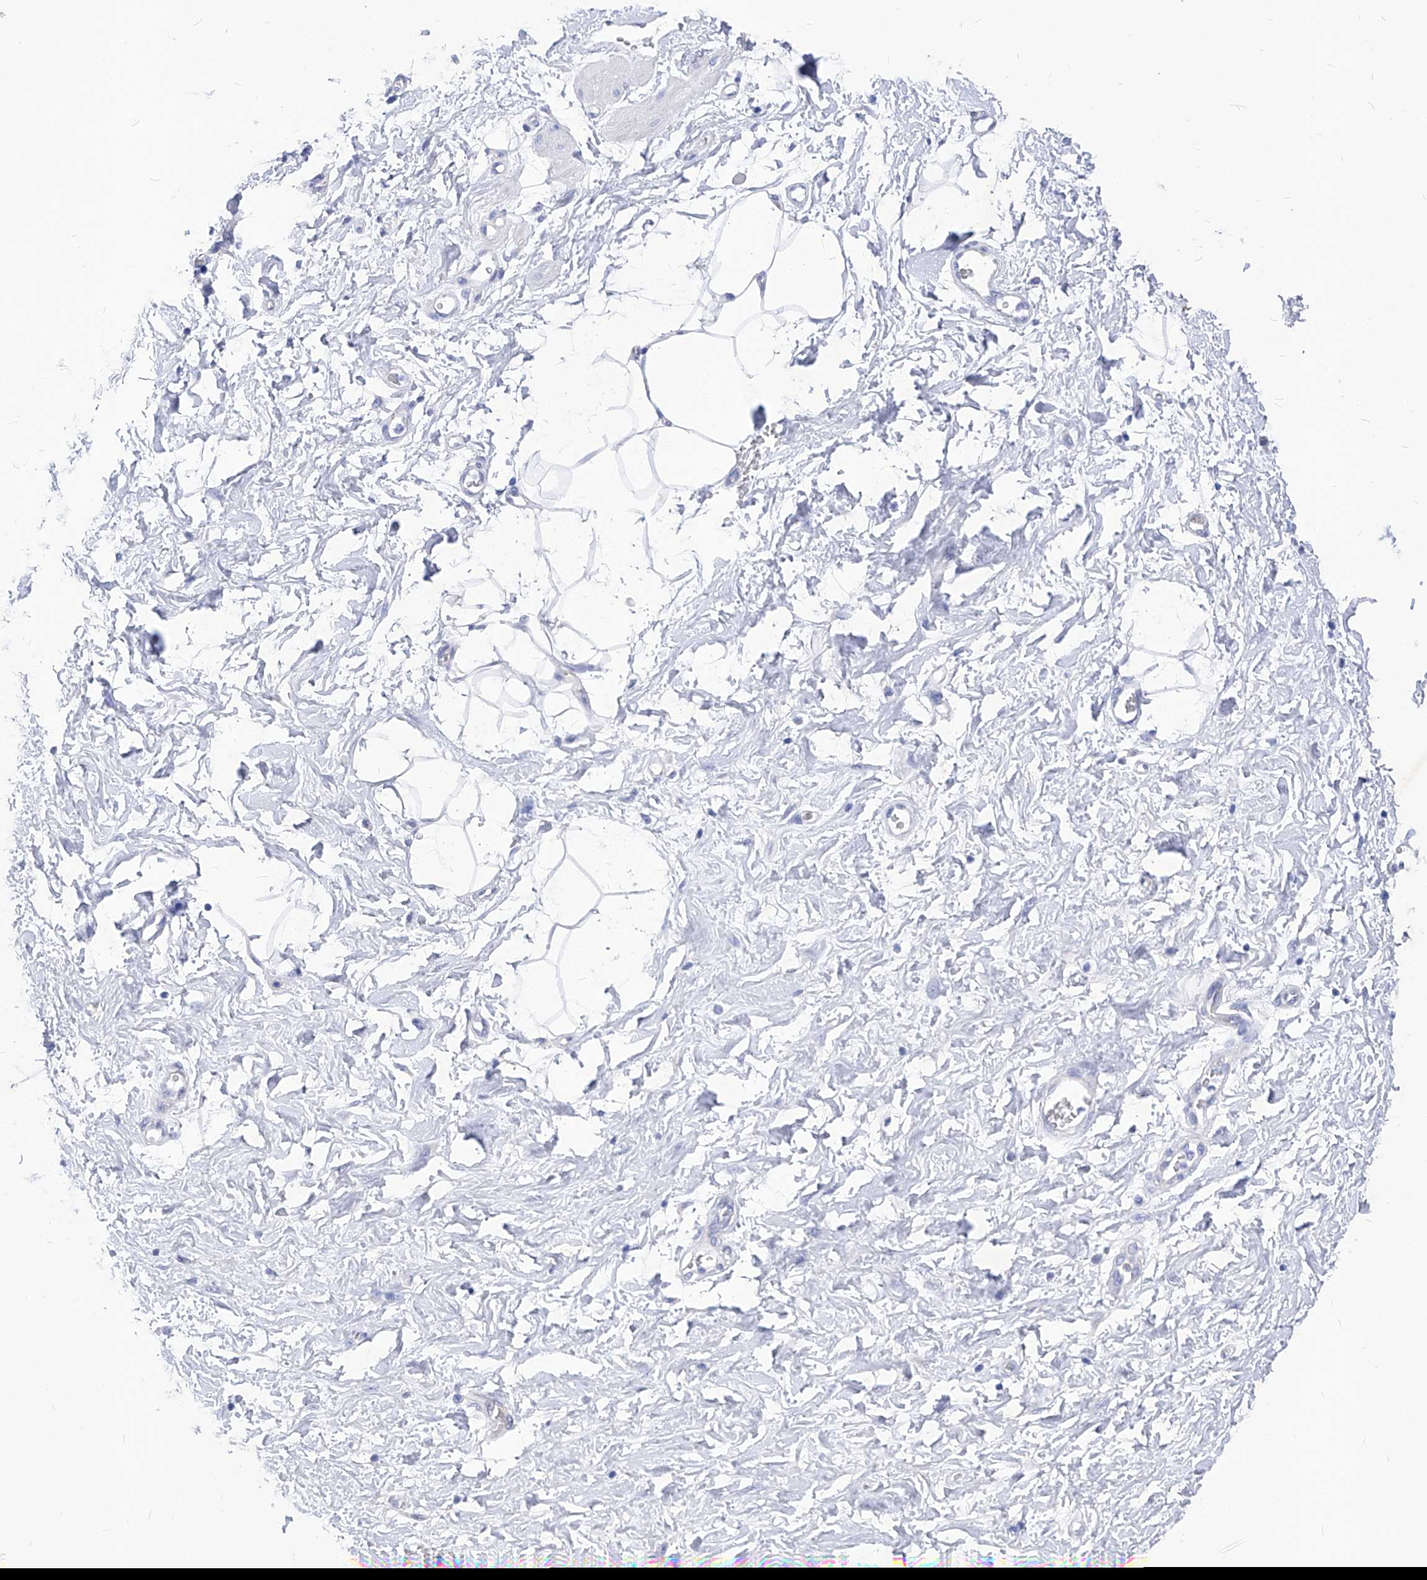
{"staining": {"intensity": "negative", "quantity": "none", "location": "none"}, "tissue": "adipose tissue", "cell_type": "Adipocytes", "image_type": "normal", "snomed": [{"axis": "morphology", "description": "Normal tissue, NOS"}, {"axis": "morphology", "description": "Adenocarcinoma, NOS"}, {"axis": "topography", "description": "Pancreas"}, {"axis": "topography", "description": "Peripheral nerve tissue"}], "caption": "Adipocytes are negative for protein expression in unremarkable human adipose tissue. The staining is performed using DAB brown chromogen with nuclei counter-stained in using hematoxylin.", "gene": "XPNPEP1", "patient": {"sex": "male", "age": 59}}